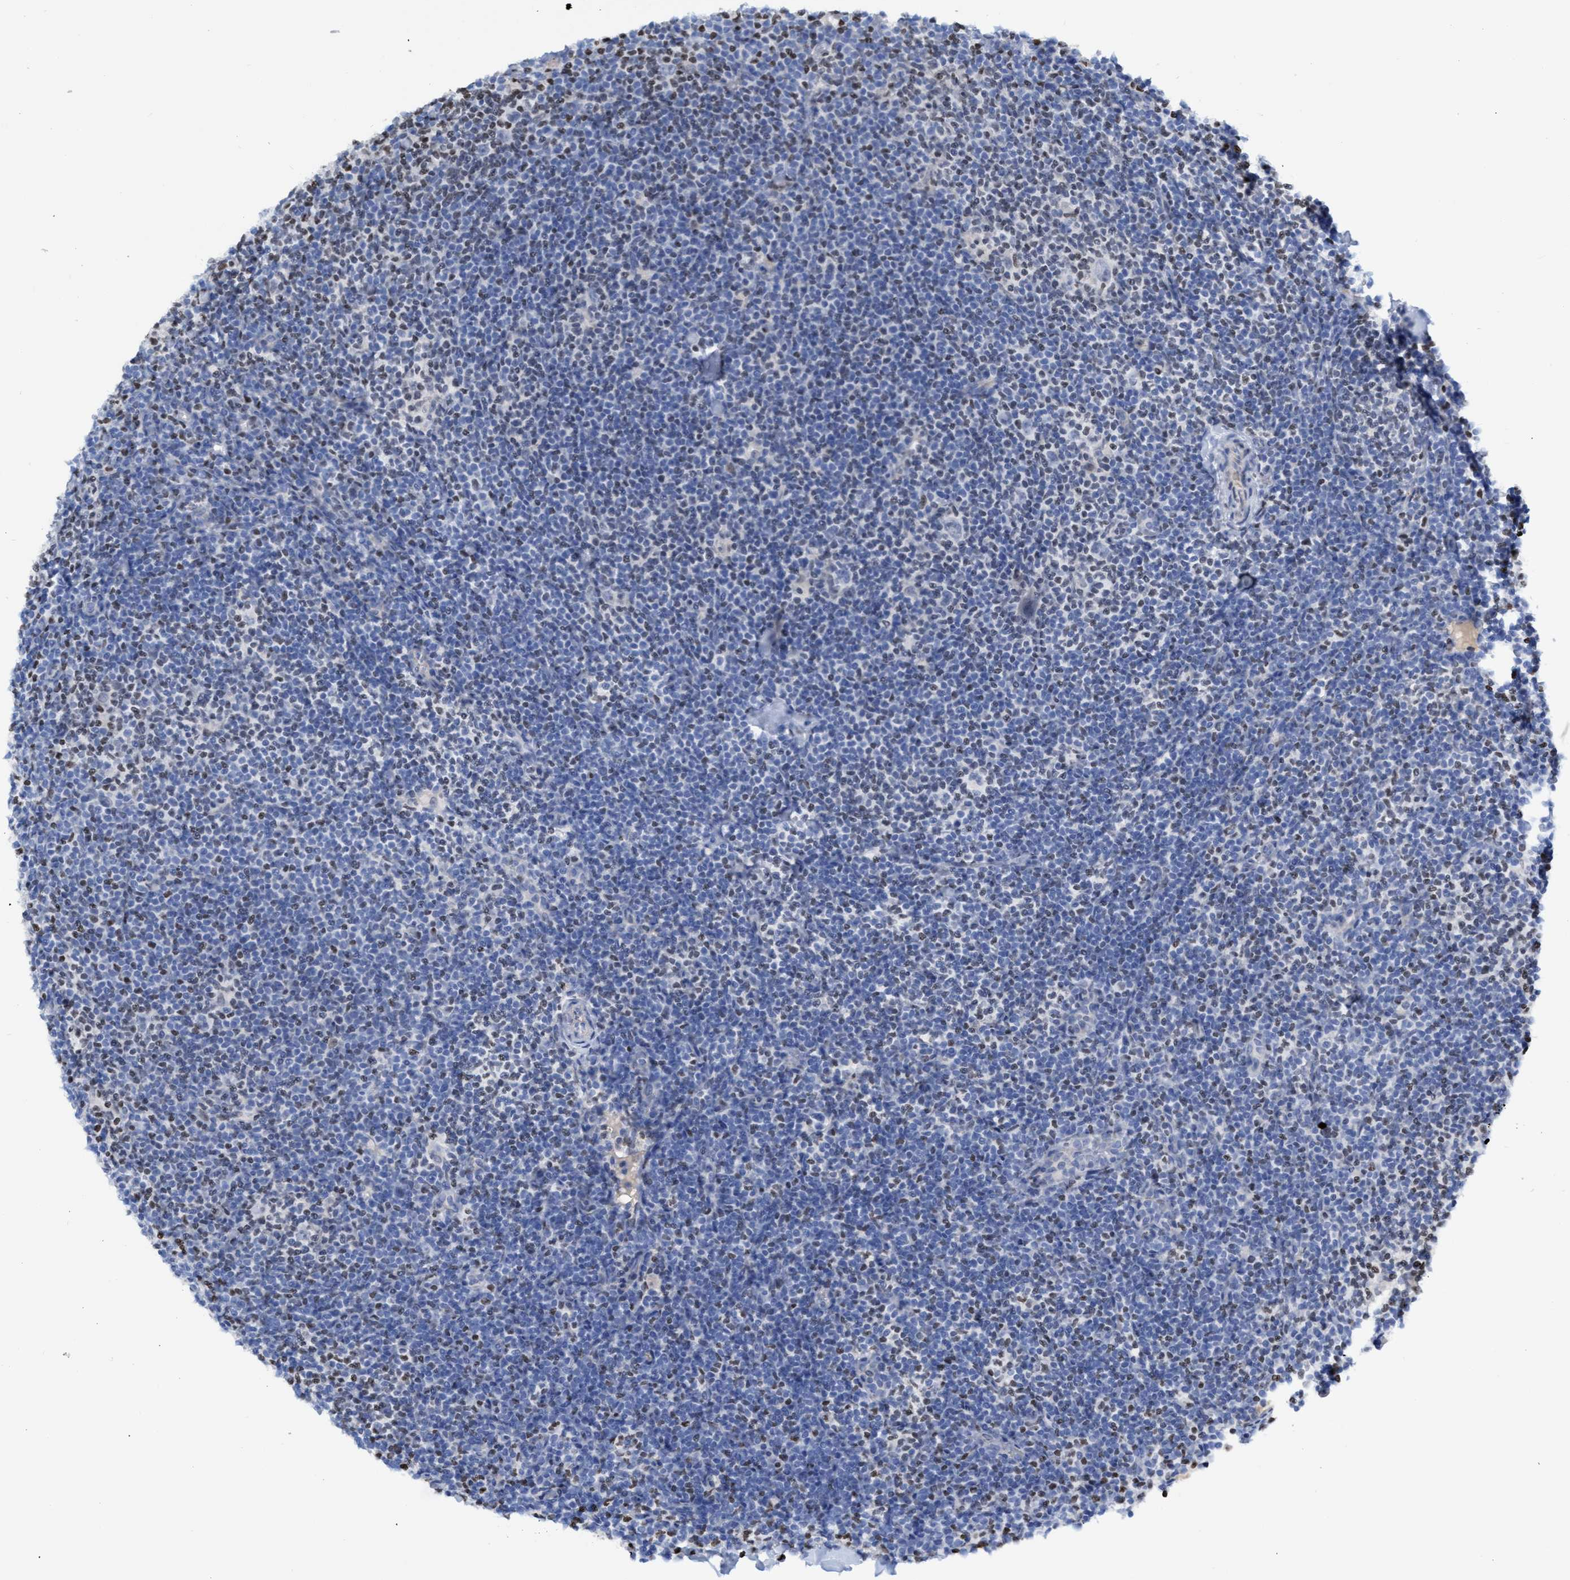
{"staining": {"intensity": "negative", "quantity": "none", "location": "none"}, "tissue": "lymphoma", "cell_type": "Tumor cells", "image_type": "cancer", "snomed": [{"axis": "morphology", "description": "Hodgkin's disease, NOS"}, {"axis": "topography", "description": "Lymph node"}], "caption": "The immunohistochemistry (IHC) image has no significant positivity in tumor cells of lymphoma tissue.", "gene": "CBX2", "patient": {"sex": "female", "age": 57}}